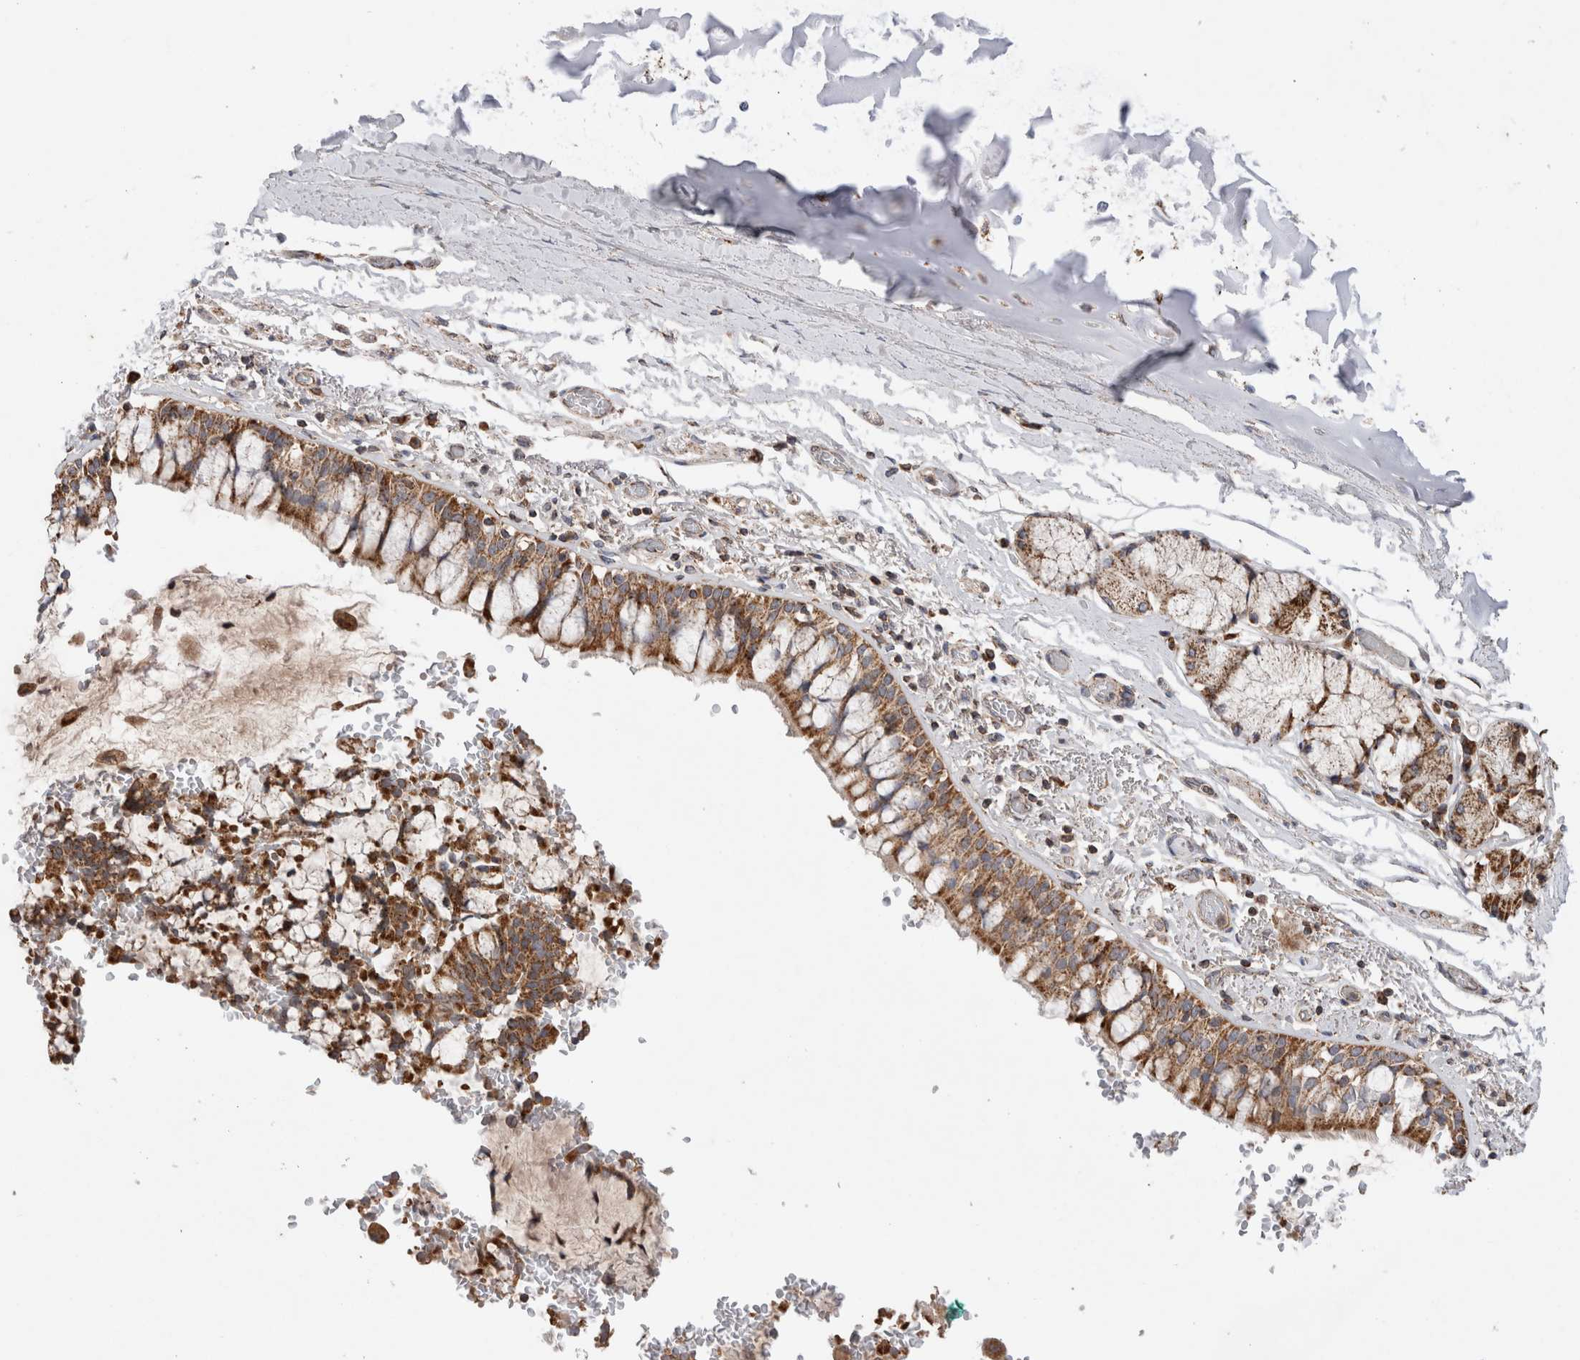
{"staining": {"intensity": "moderate", "quantity": ">75%", "location": "cytoplasmic/membranous"}, "tissue": "bronchus", "cell_type": "Respiratory epithelial cells", "image_type": "normal", "snomed": [{"axis": "morphology", "description": "Normal tissue, NOS"}, {"axis": "morphology", "description": "Inflammation, NOS"}, {"axis": "topography", "description": "Cartilage tissue"}, {"axis": "topography", "description": "Bronchus"}, {"axis": "topography", "description": "Lung"}], "caption": "Immunohistochemistry histopathology image of normal bronchus stained for a protein (brown), which shows medium levels of moderate cytoplasmic/membranous positivity in approximately >75% of respiratory epithelial cells.", "gene": "KIF21B", "patient": {"sex": "female", "age": 64}}